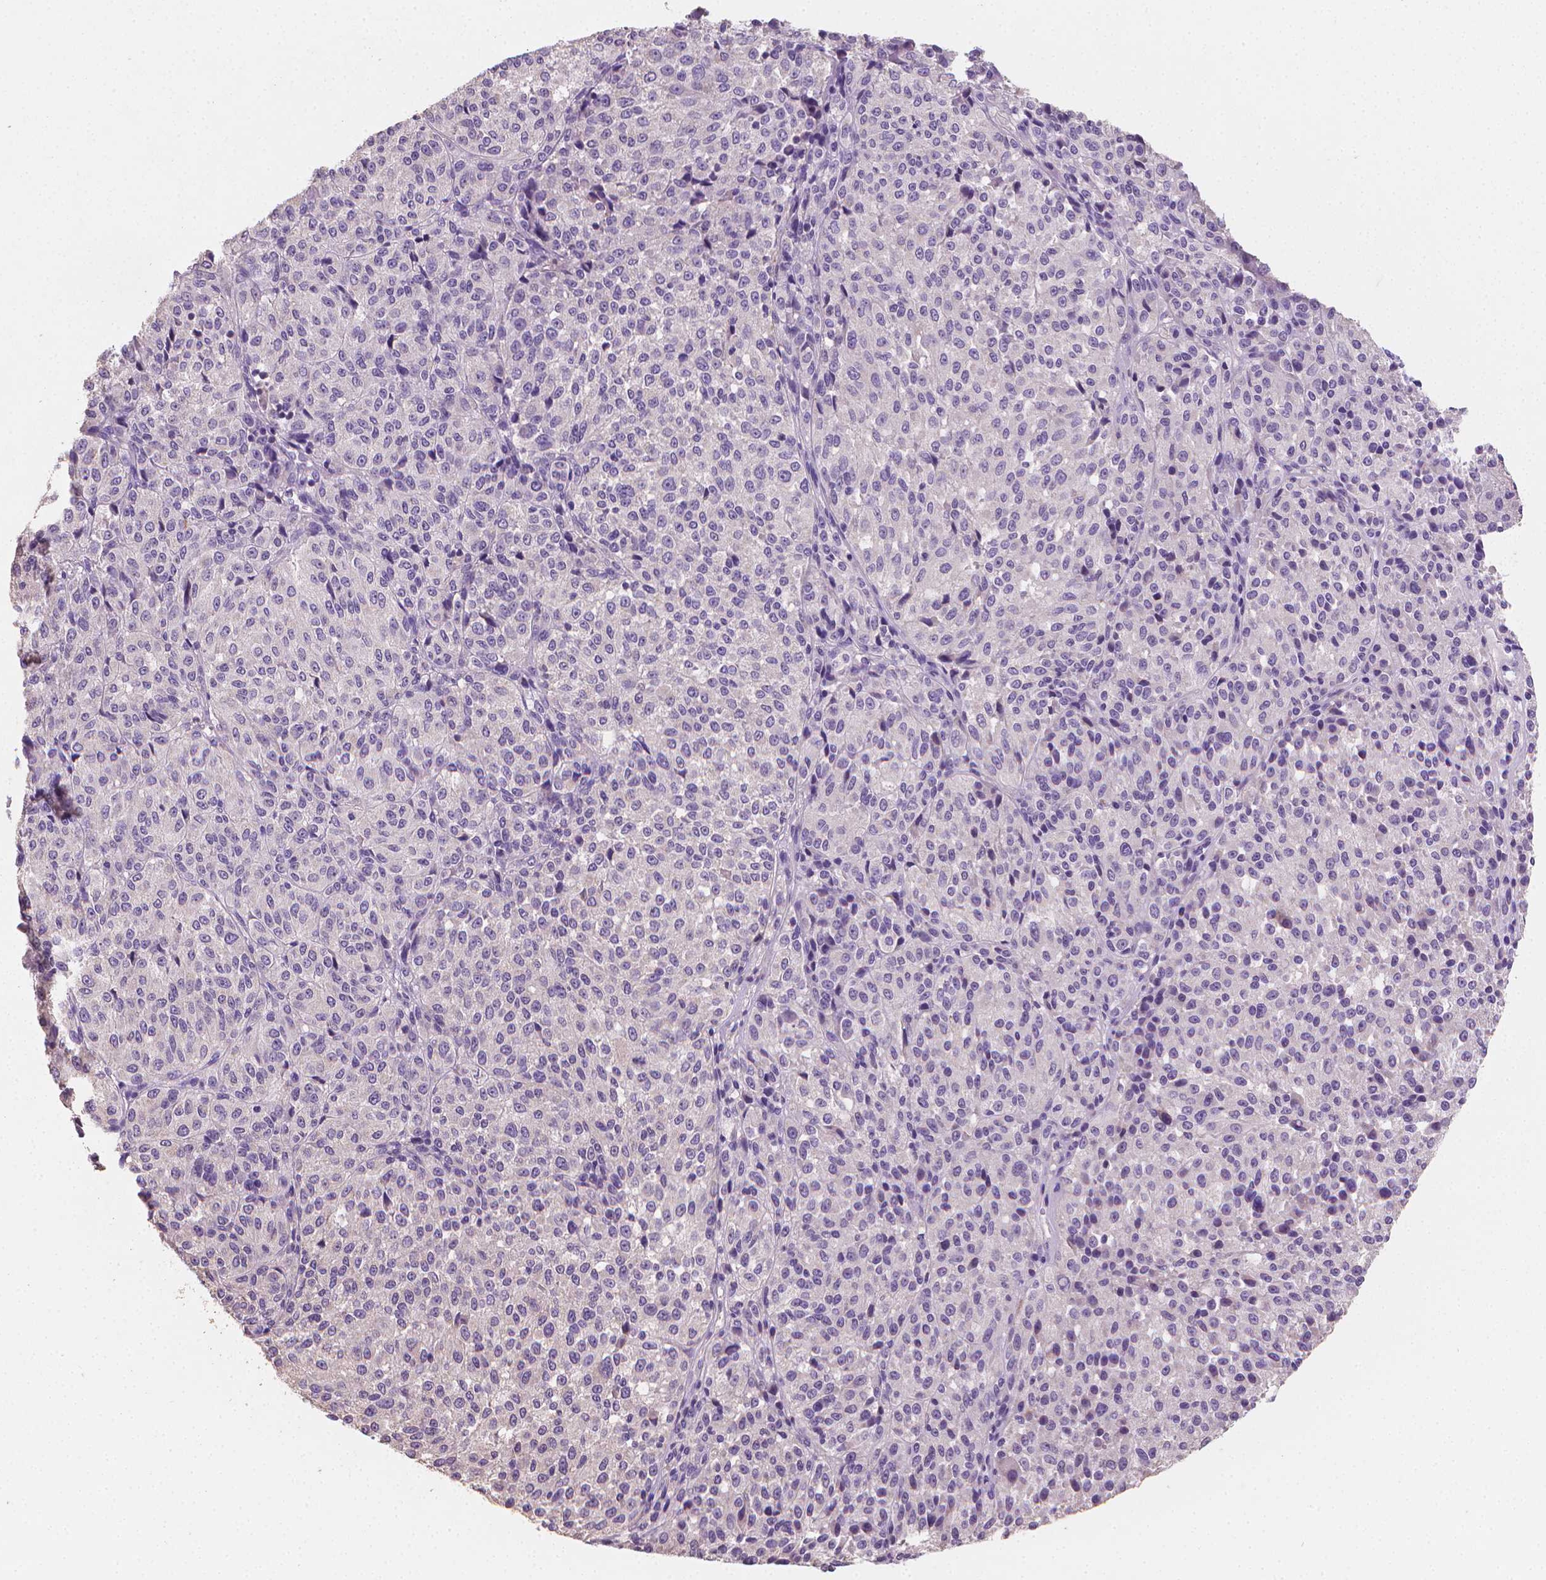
{"staining": {"intensity": "negative", "quantity": "none", "location": "none"}, "tissue": "melanoma", "cell_type": "Tumor cells", "image_type": "cancer", "snomed": [{"axis": "morphology", "description": "Malignant melanoma, Metastatic site"}, {"axis": "topography", "description": "Brain"}], "caption": "DAB immunohistochemical staining of malignant melanoma (metastatic site) exhibits no significant expression in tumor cells.", "gene": "CATIP", "patient": {"sex": "female", "age": 56}}